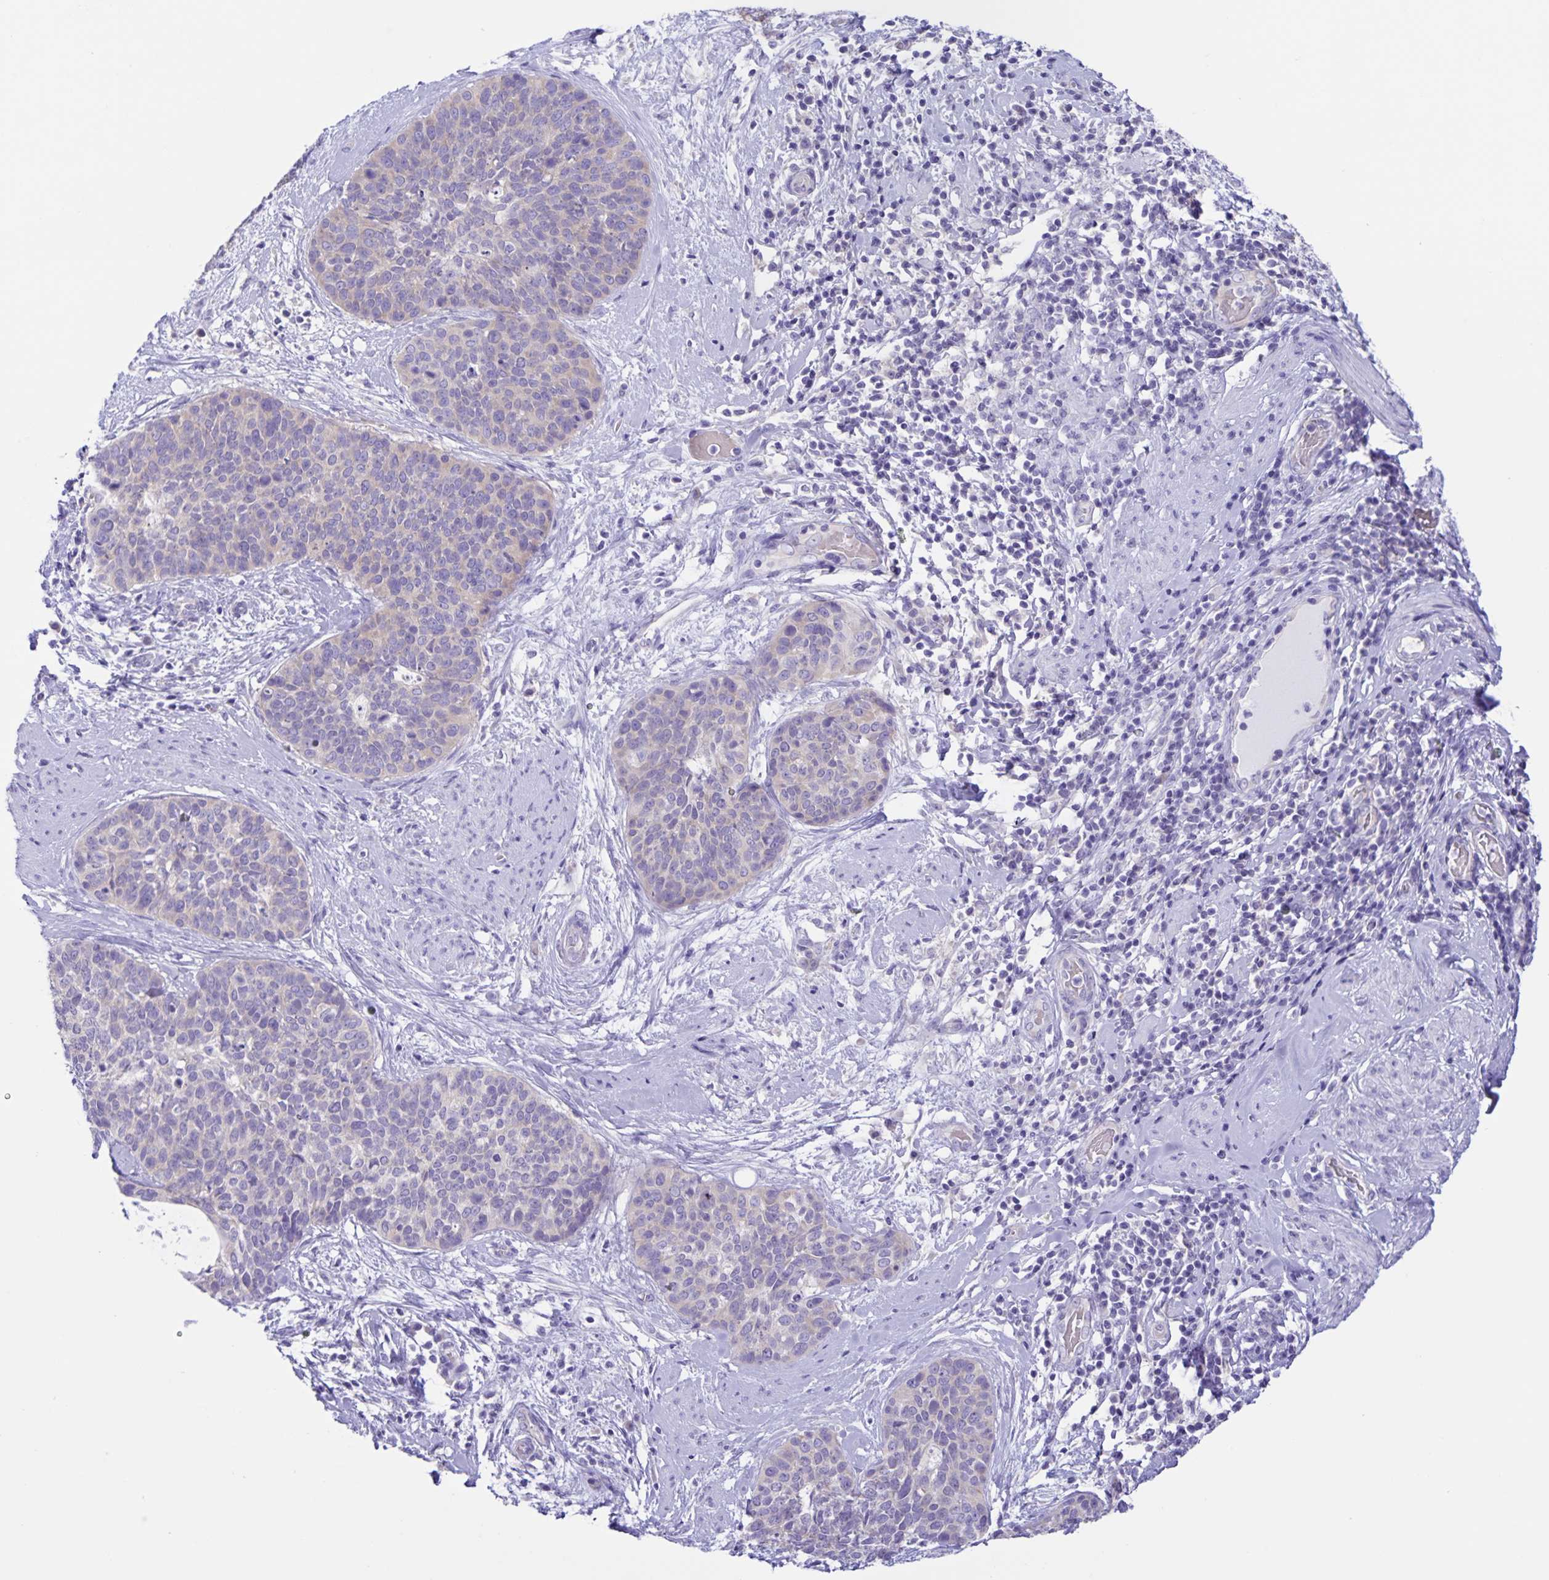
{"staining": {"intensity": "negative", "quantity": "none", "location": "none"}, "tissue": "cervical cancer", "cell_type": "Tumor cells", "image_type": "cancer", "snomed": [{"axis": "morphology", "description": "Squamous cell carcinoma, NOS"}, {"axis": "topography", "description": "Cervix"}], "caption": "Immunohistochemistry of human cervical squamous cell carcinoma shows no positivity in tumor cells.", "gene": "CAPSL", "patient": {"sex": "female", "age": 69}}